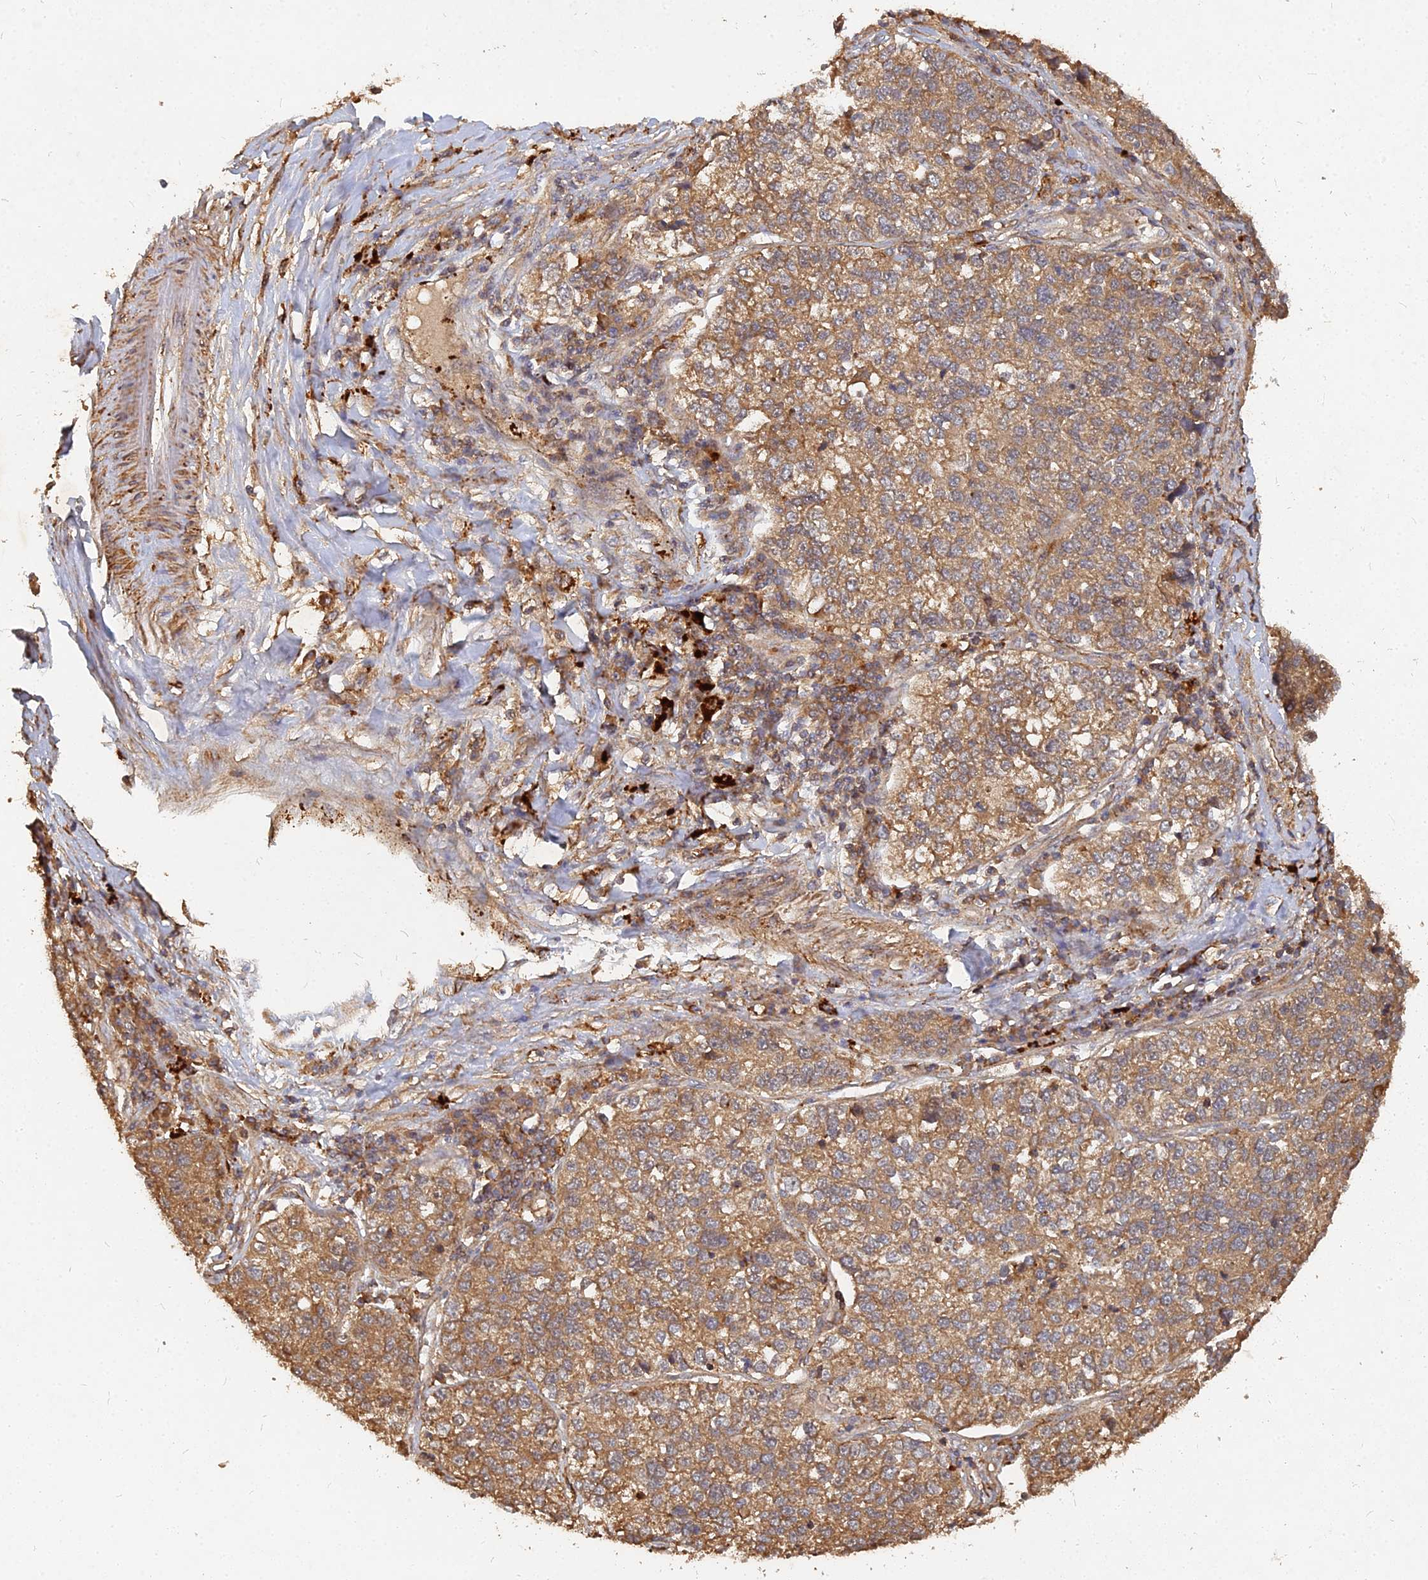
{"staining": {"intensity": "moderate", "quantity": ">75%", "location": "cytoplasmic/membranous"}, "tissue": "lung cancer", "cell_type": "Tumor cells", "image_type": "cancer", "snomed": [{"axis": "morphology", "description": "Adenocarcinoma, NOS"}, {"axis": "topography", "description": "Lung"}], "caption": "Lung cancer (adenocarcinoma) tissue shows moderate cytoplasmic/membranous expression in about >75% of tumor cells (DAB = brown stain, brightfield microscopy at high magnification).", "gene": "UBE2W", "patient": {"sex": "male", "age": 49}}